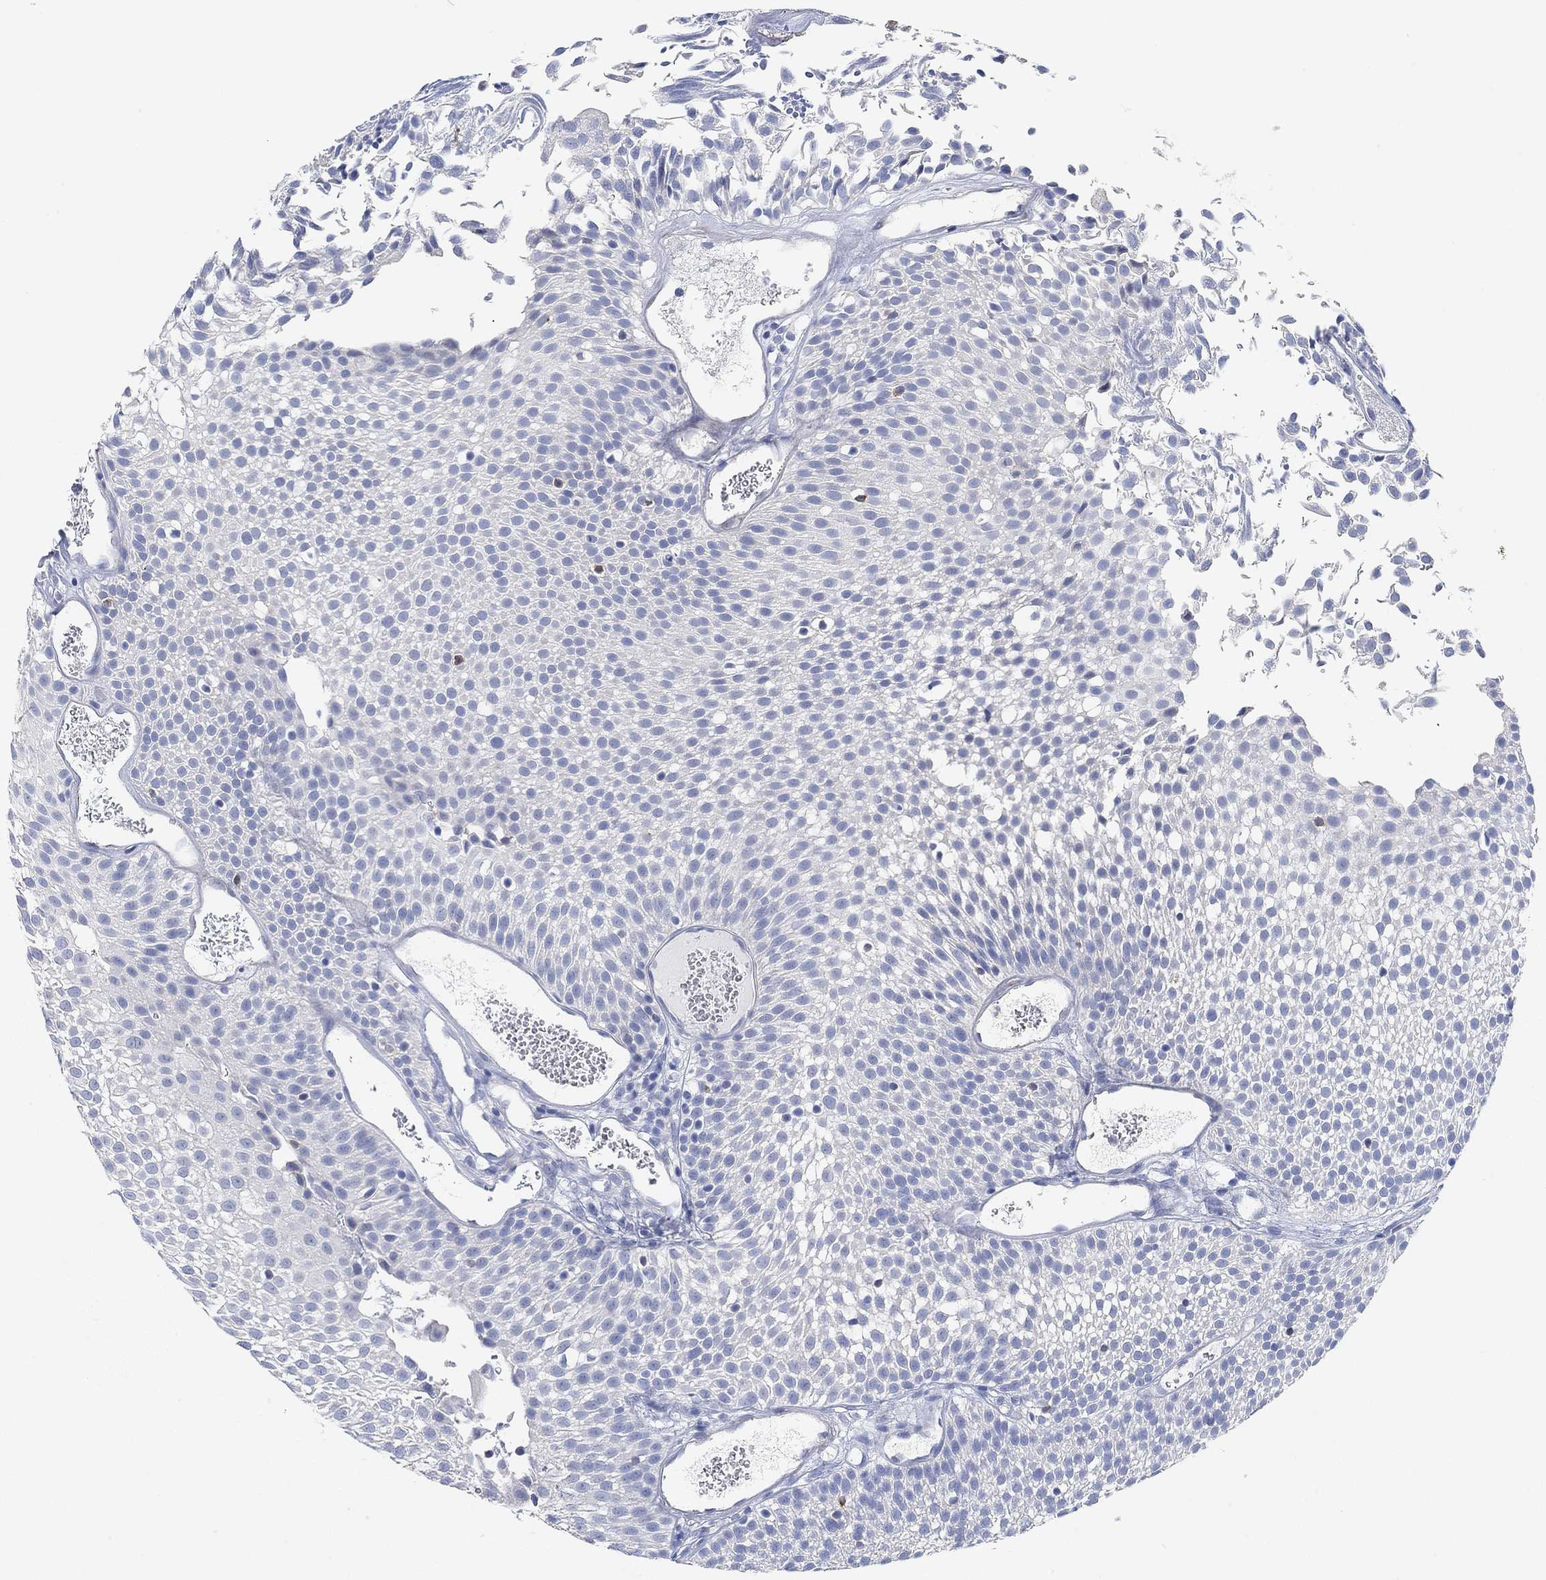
{"staining": {"intensity": "negative", "quantity": "none", "location": "none"}, "tissue": "urothelial cancer", "cell_type": "Tumor cells", "image_type": "cancer", "snomed": [{"axis": "morphology", "description": "Urothelial carcinoma, Low grade"}, {"axis": "topography", "description": "Urinary bladder"}], "caption": "Tumor cells show no significant positivity in urothelial carcinoma (low-grade).", "gene": "VAT1L", "patient": {"sex": "male", "age": 52}}